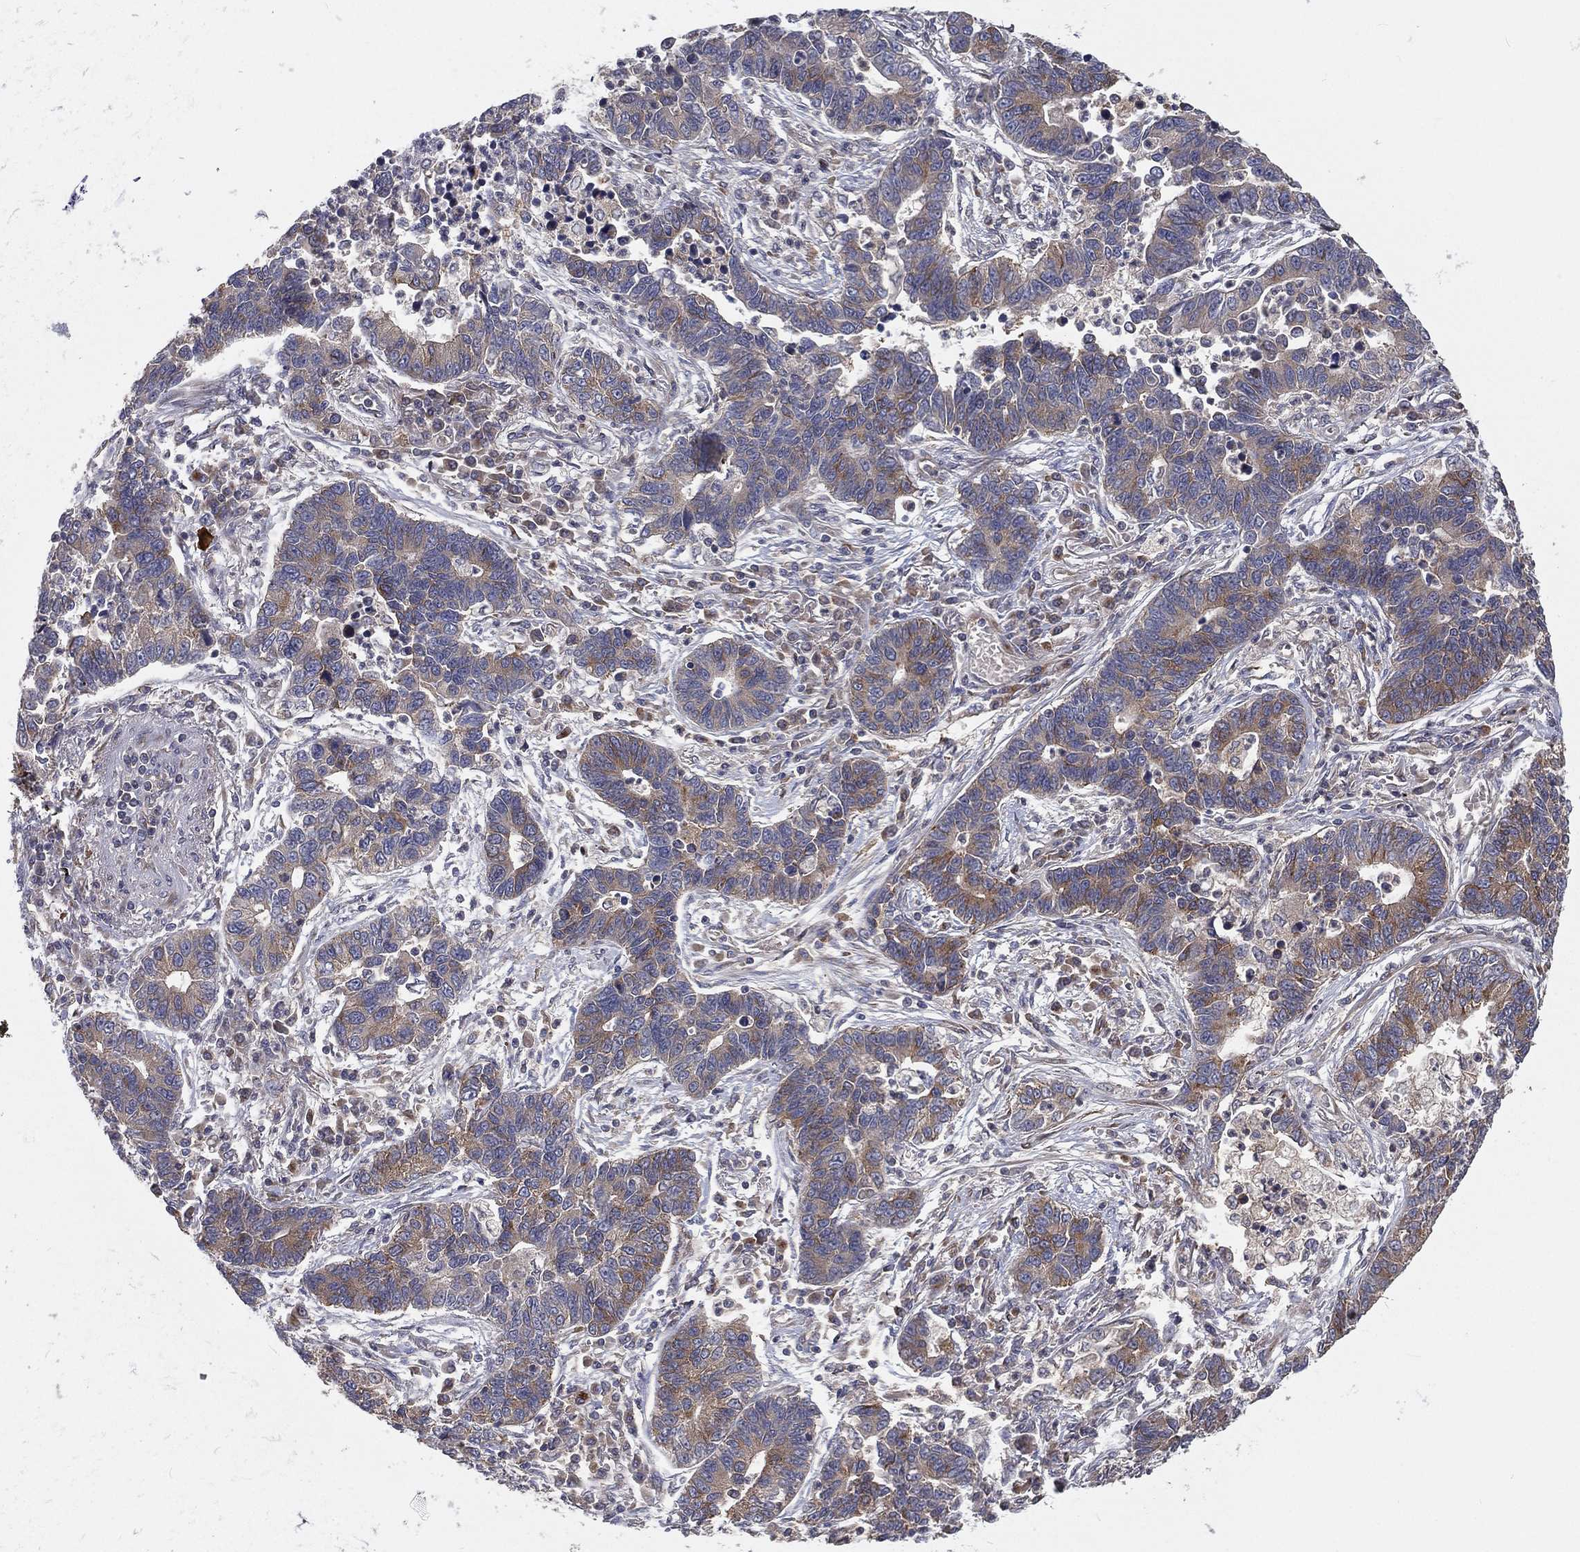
{"staining": {"intensity": "moderate", "quantity": "<25%", "location": "cytoplasmic/membranous"}, "tissue": "lung cancer", "cell_type": "Tumor cells", "image_type": "cancer", "snomed": [{"axis": "morphology", "description": "Adenocarcinoma, NOS"}, {"axis": "topography", "description": "Lung"}], "caption": "Brown immunohistochemical staining in adenocarcinoma (lung) displays moderate cytoplasmic/membranous staining in about <25% of tumor cells.", "gene": "EIF2B5", "patient": {"sex": "female", "age": 57}}